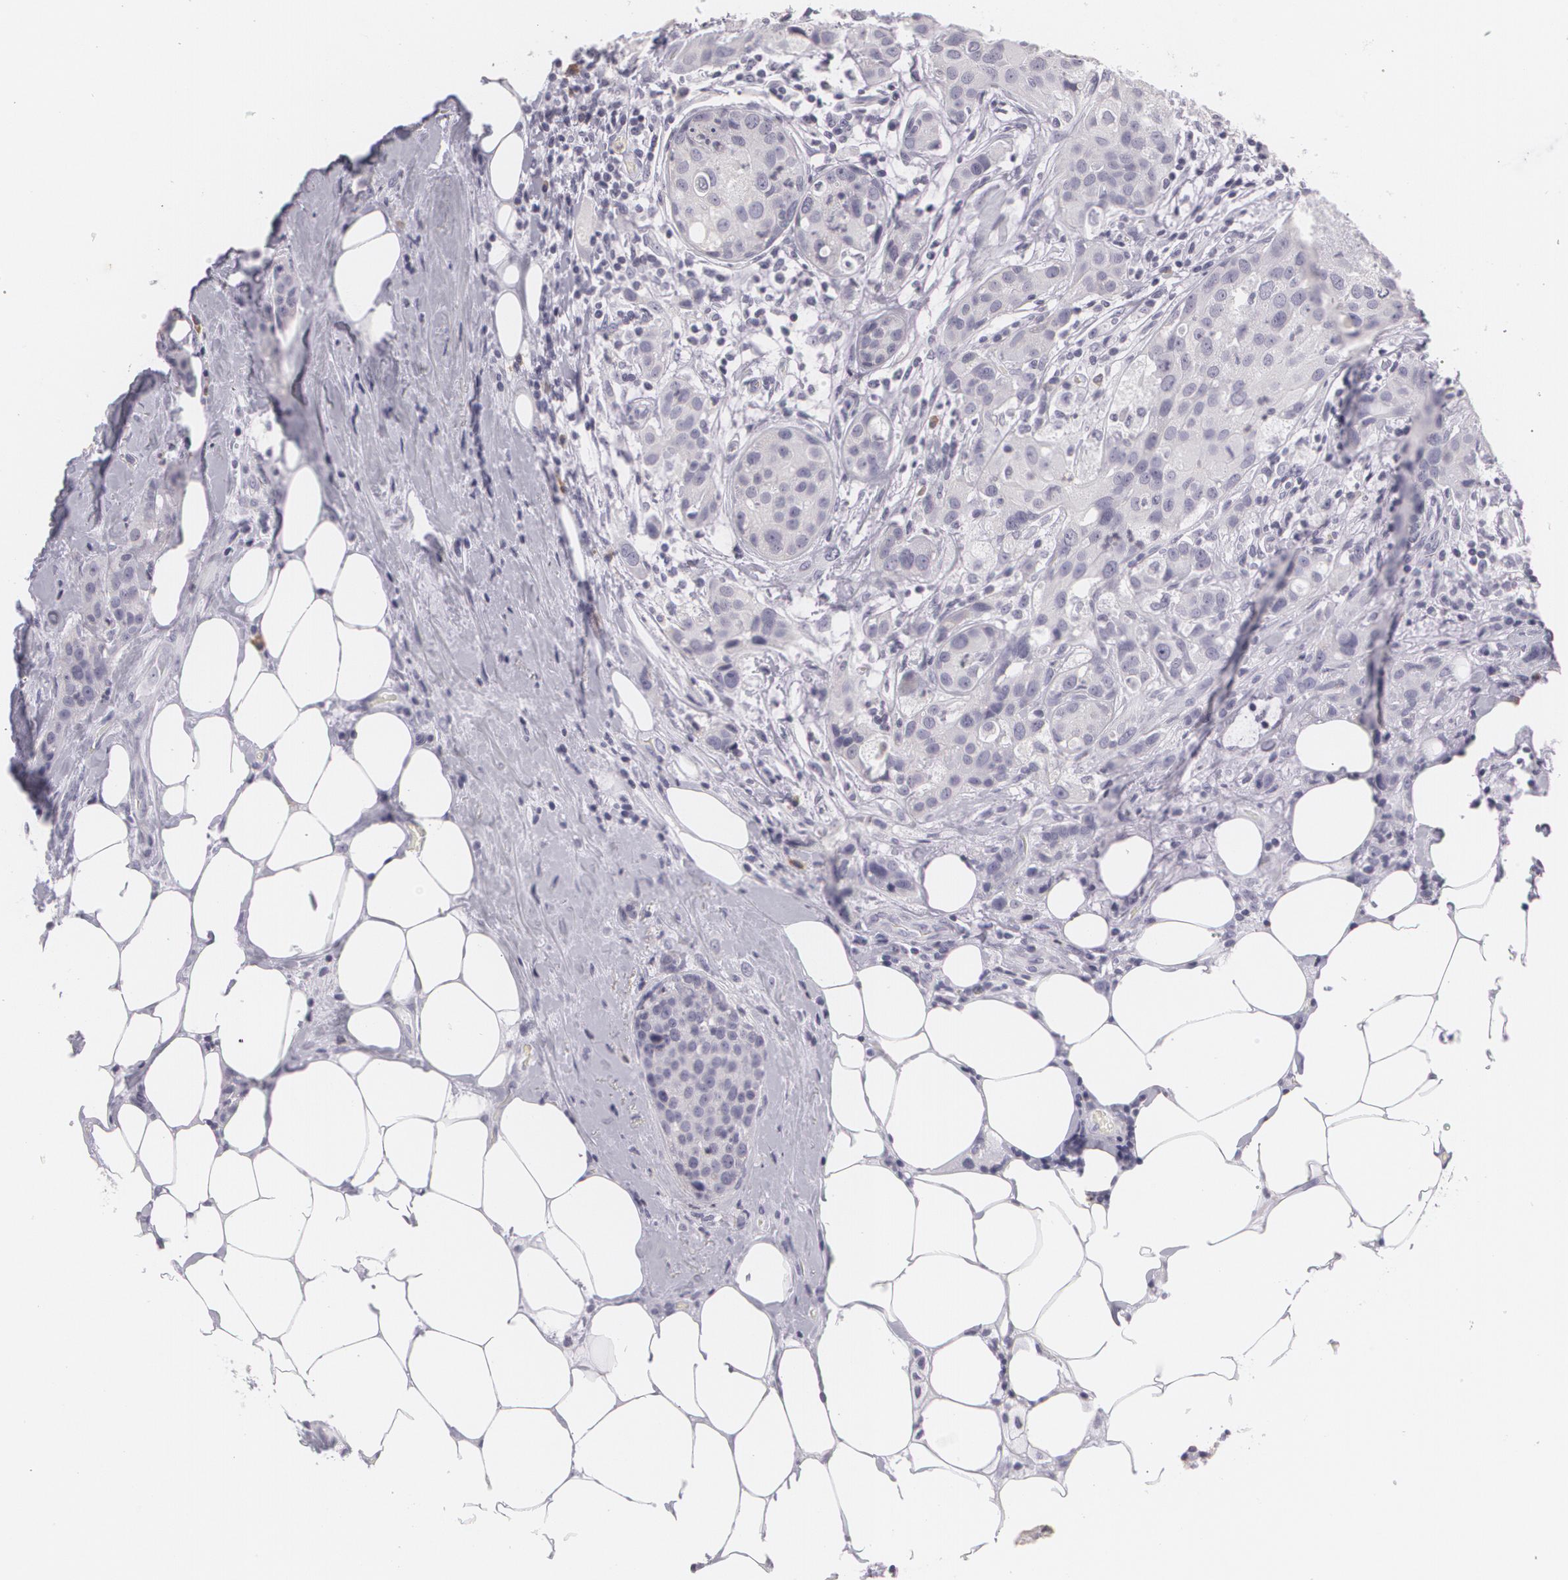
{"staining": {"intensity": "negative", "quantity": "none", "location": "none"}, "tissue": "breast cancer", "cell_type": "Tumor cells", "image_type": "cancer", "snomed": [{"axis": "morphology", "description": "Duct carcinoma"}, {"axis": "topography", "description": "Breast"}], "caption": "The IHC histopathology image has no significant expression in tumor cells of breast cancer (infiltrating ductal carcinoma) tissue.", "gene": "MAP2", "patient": {"sex": "female", "age": 45}}